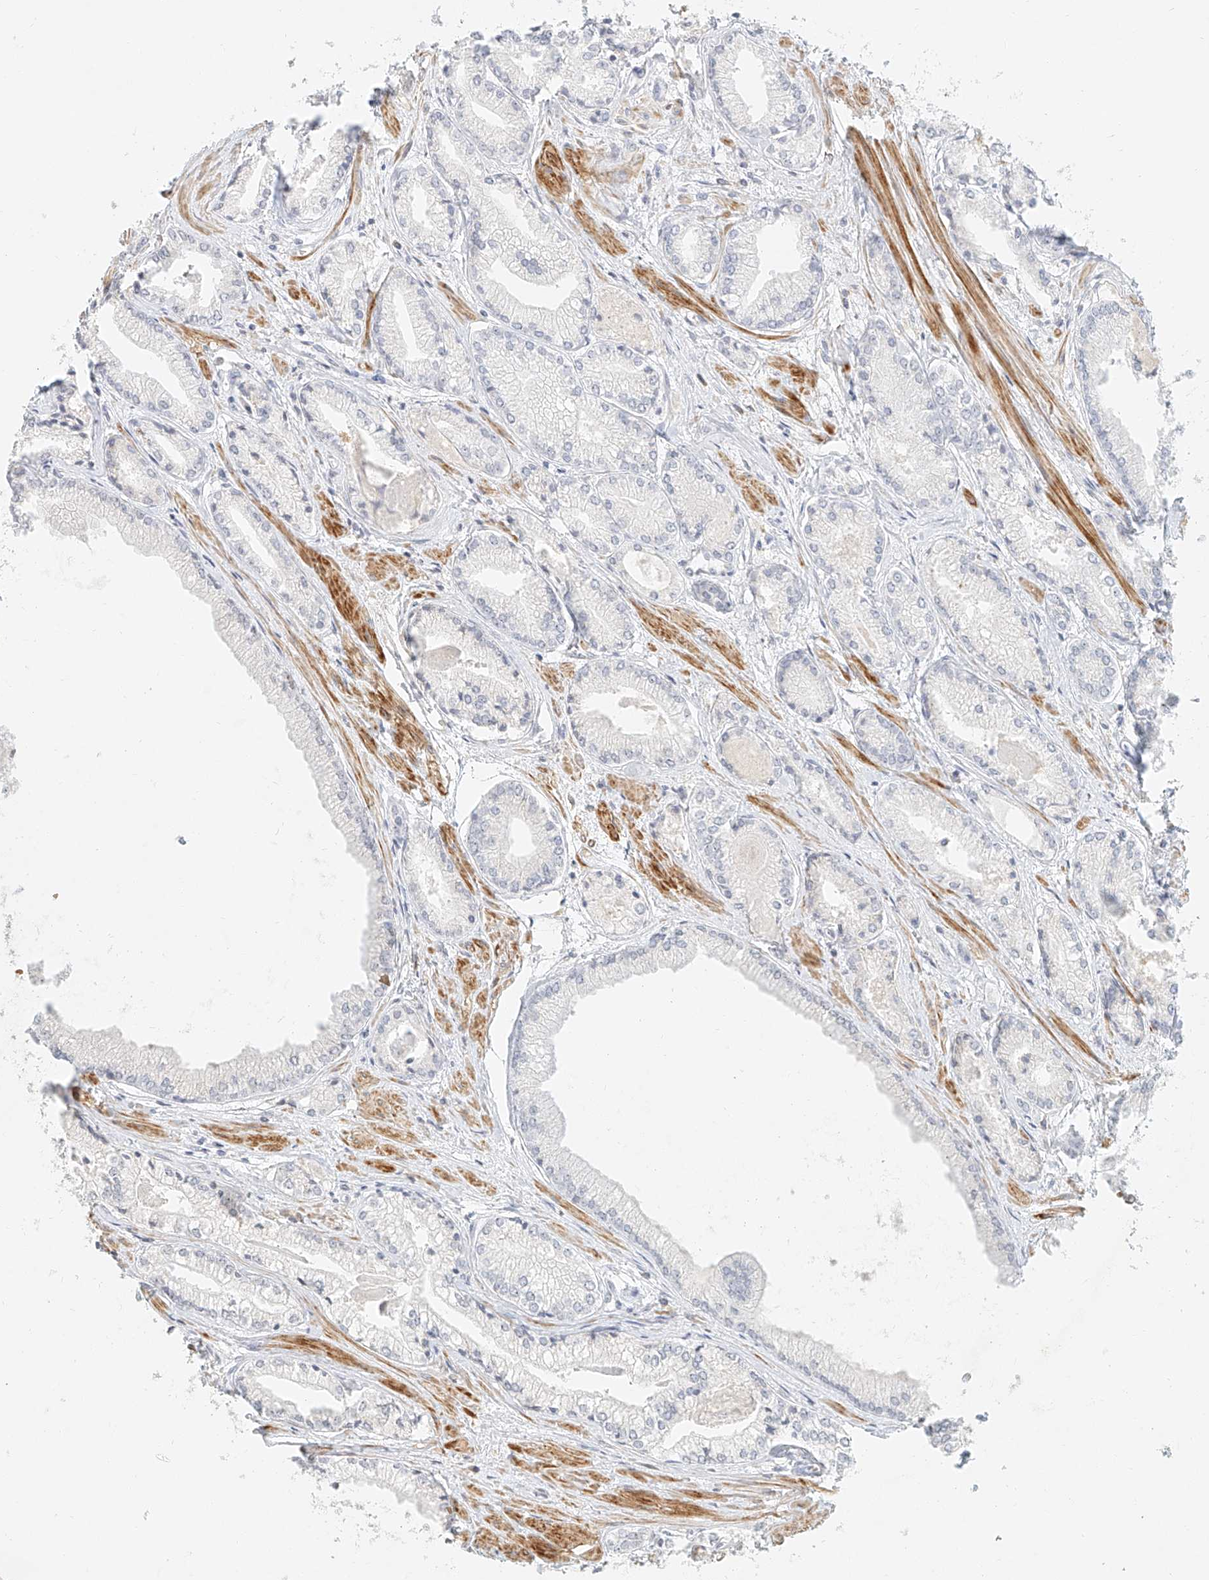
{"staining": {"intensity": "negative", "quantity": "none", "location": "none"}, "tissue": "prostate cancer", "cell_type": "Tumor cells", "image_type": "cancer", "snomed": [{"axis": "morphology", "description": "Adenocarcinoma, Low grade"}, {"axis": "topography", "description": "Prostate"}], "caption": "Immunohistochemistry (IHC) histopathology image of neoplastic tissue: human prostate adenocarcinoma (low-grade) stained with DAB (3,3'-diaminobenzidine) exhibits no significant protein positivity in tumor cells. The staining was performed using DAB to visualize the protein expression in brown, while the nuclei were stained in blue with hematoxylin (Magnification: 20x).", "gene": "CXorf58", "patient": {"sex": "male", "age": 60}}